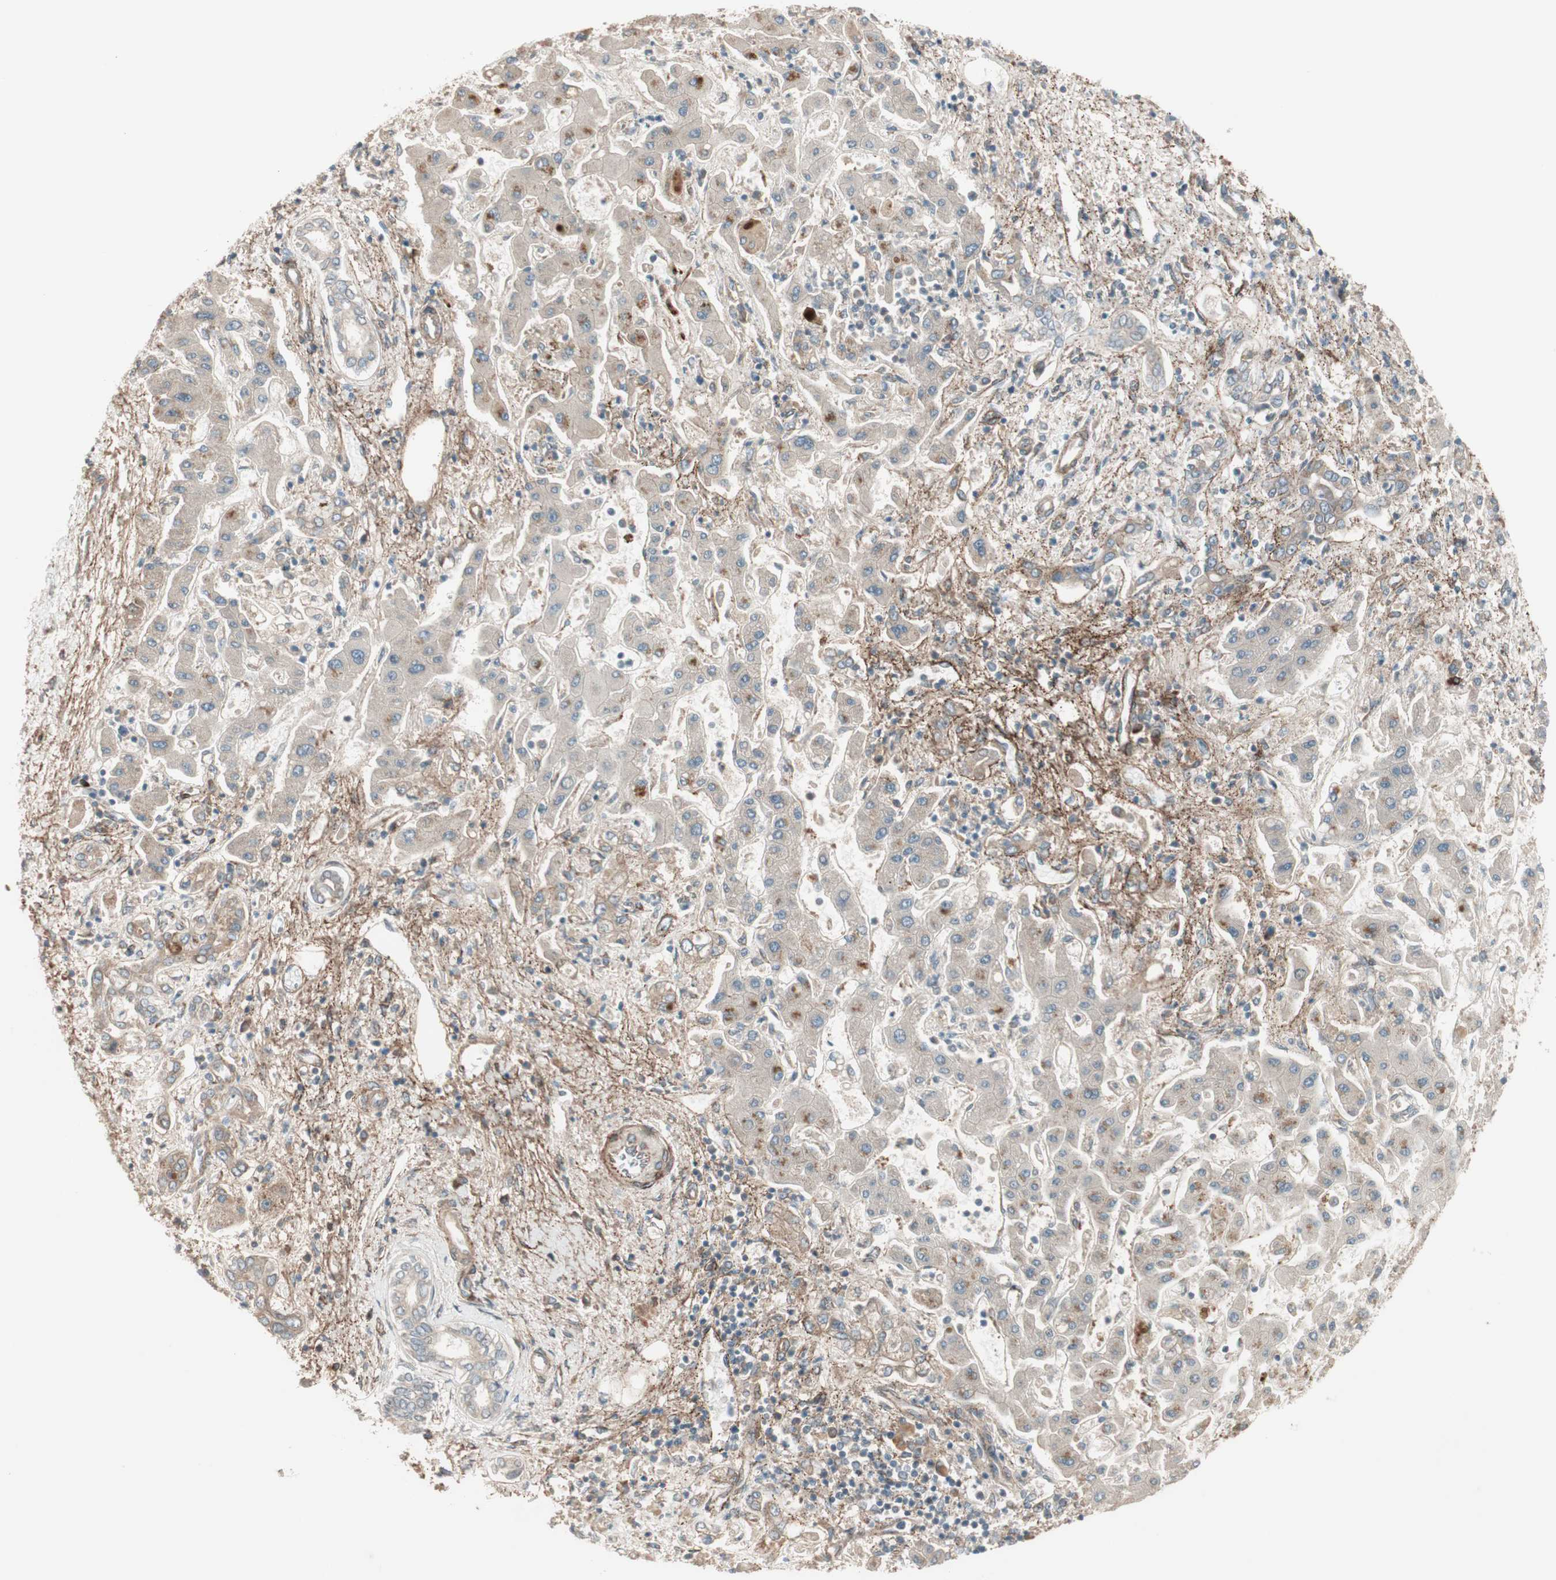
{"staining": {"intensity": "weak", "quantity": ">75%", "location": "cytoplasmic/membranous"}, "tissue": "liver cancer", "cell_type": "Tumor cells", "image_type": "cancer", "snomed": [{"axis": "morphology", "description": "Cholangiocarcinoma"}, {"axis": "topography", "description": "Liver"}], "caption": "A low amount of weak cytoplasmic/membranous positivity is present in about >75% of tumor cells in liver cholangiocarcinoma tissue. The staining is performed using DAB brown chromogen to label protein expression. The nuclei are counter-stained blue using hematoxylin.", "gene": "PPP2R5E", "patient": {"sex": "male", "age": 50}}